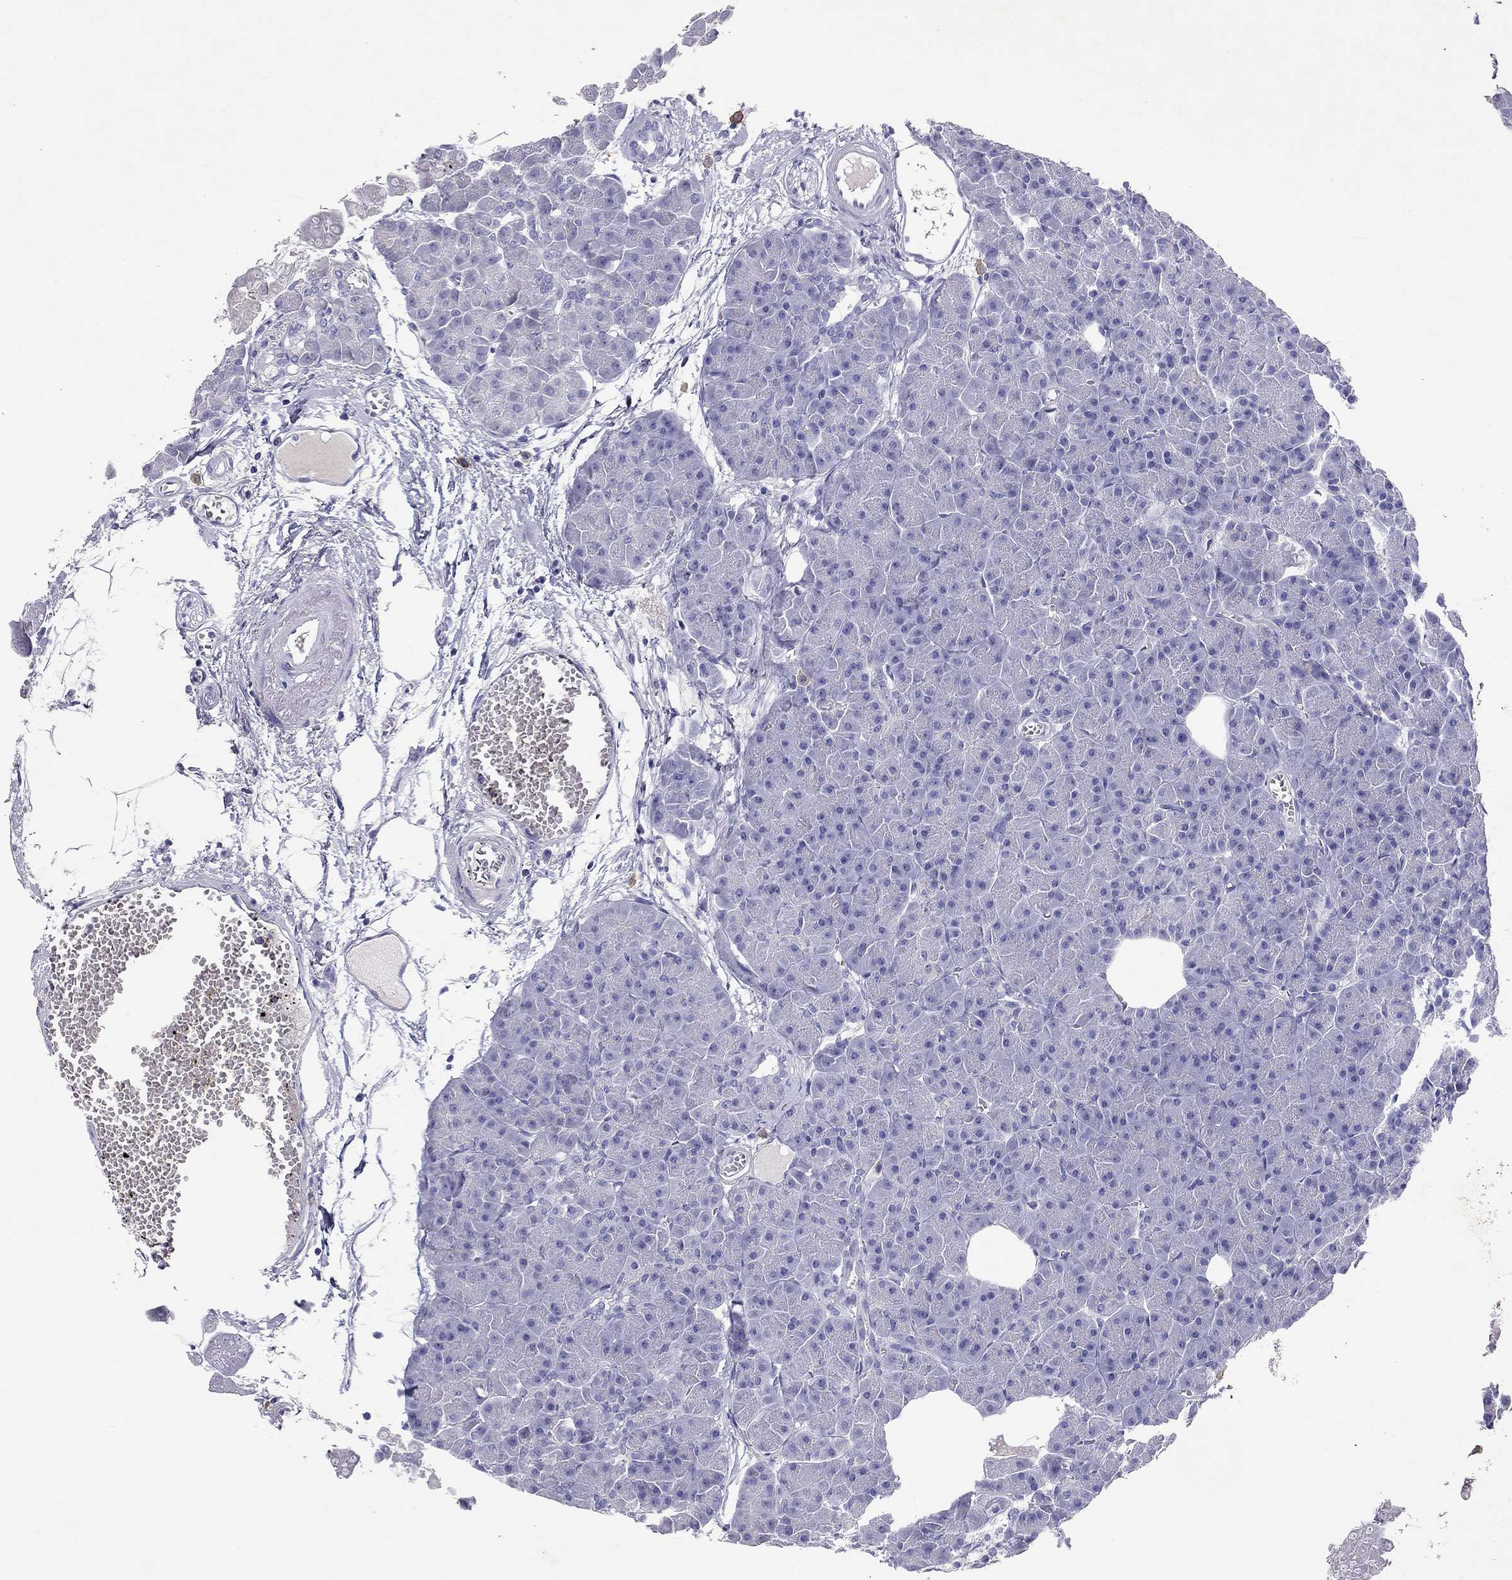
{"staining": {"intensity": "negative", "quantity": "none", "location": "none"}, "tissue": "pancreas", "cell_type": "Exocrine glandular cells", "image_type": "normal", "snomed": [{"axis": "morphology", "description": "Normal tissue, NOS"}, {"axis": "topography", "description": "Adipose tissue"}, {"axis": "topography", "description": "Pancreas"}, {"axis": "topography", "description": "Peripheral nerve tissue"}], "caption": "Immunohistochemical staining of unremarkable human pancreas displays no significant staining in exocrine glandular cells.", "gene": "CALHM1", "patient": {"sex": "female", "age": 58}}